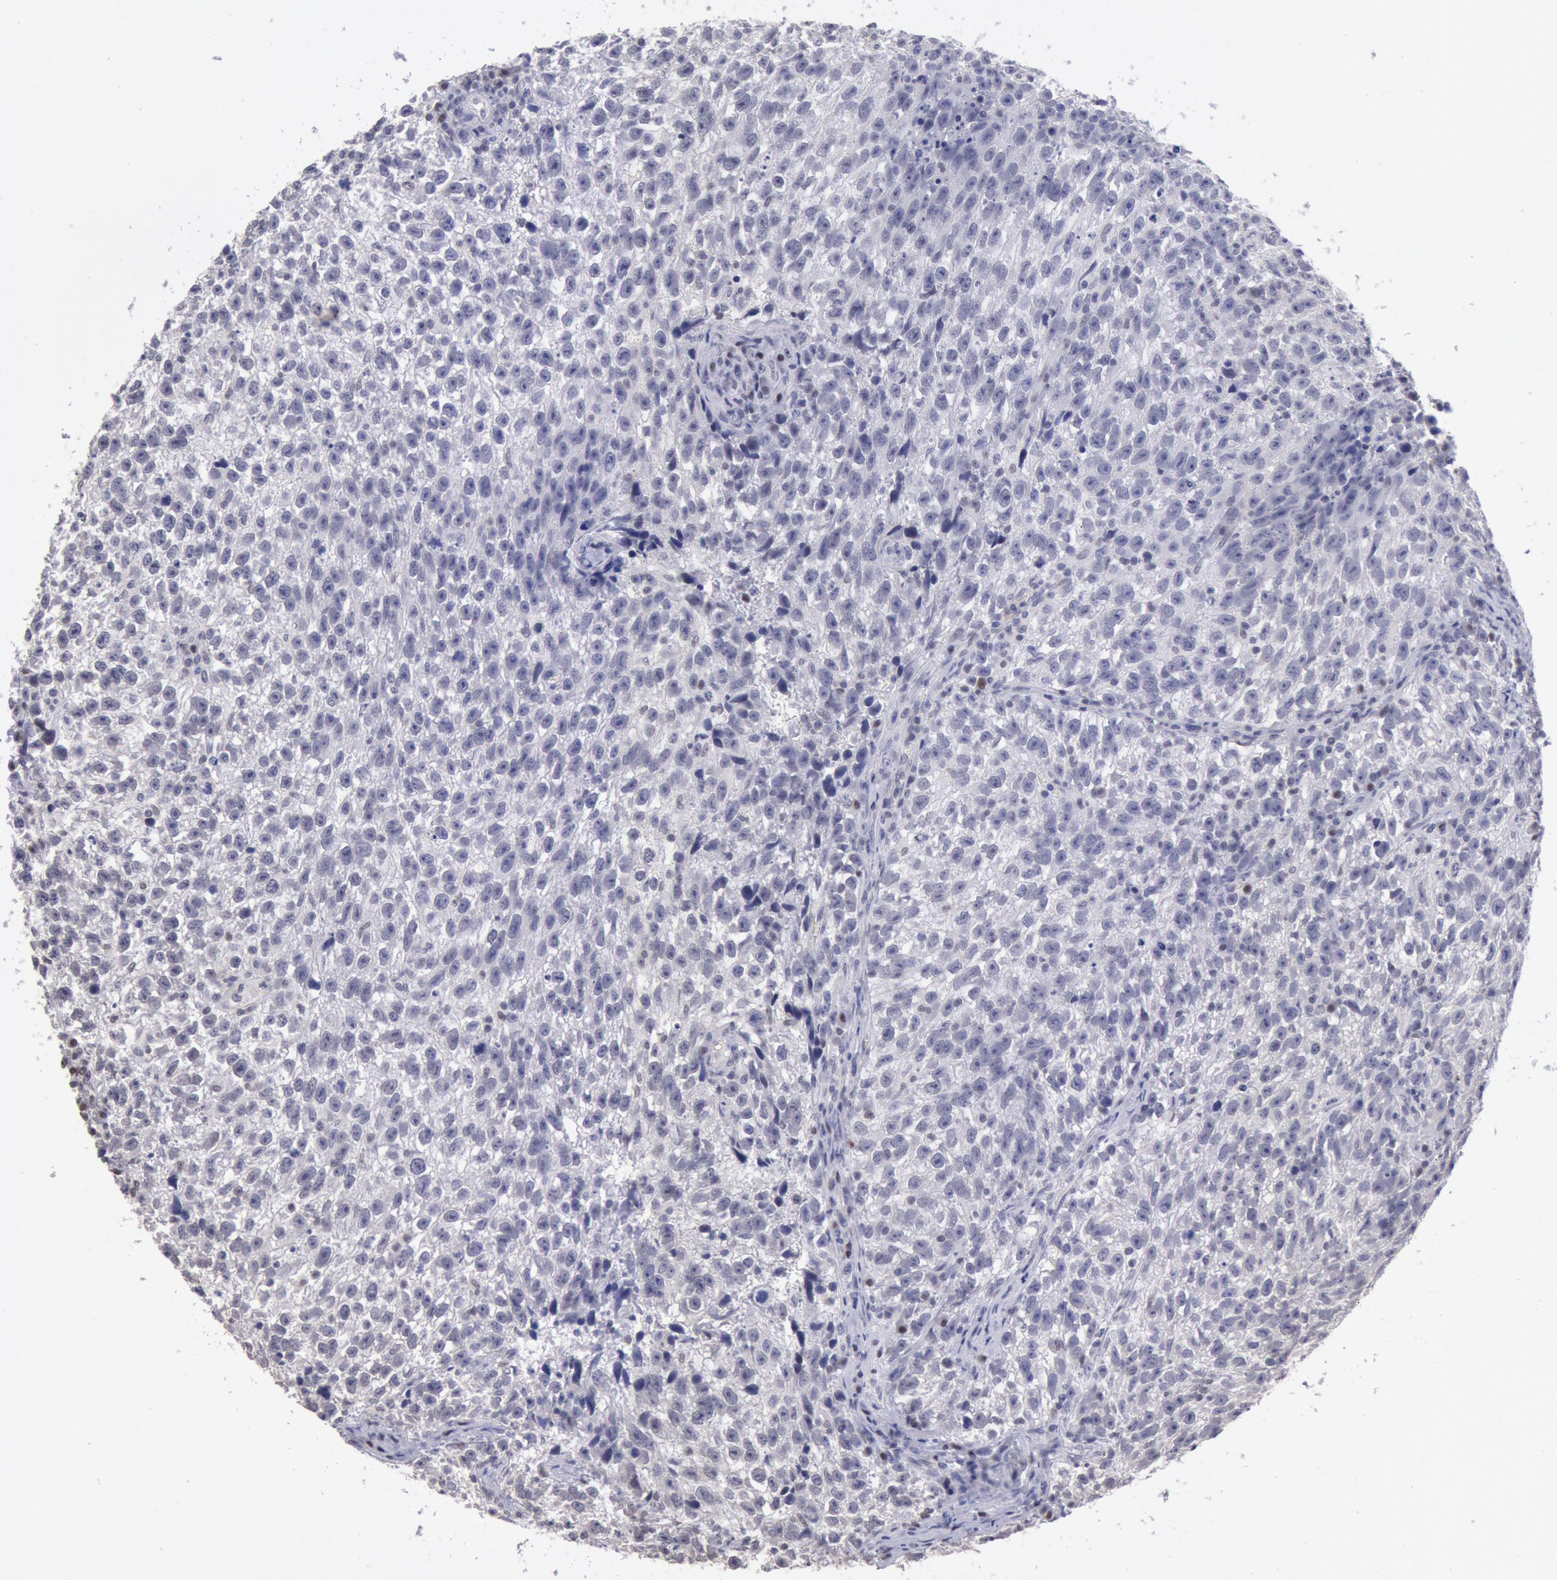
{"staining": {"intensity": "negative", "quantity": "none", "location": "none"}, "tissue": "testis cancer", "cell_type": "Tumor cells", "image_type": "cancer", "snomed": [{"axis": "morphology", "description": "Seminoma, NOS"}, {"axis": "topography", "description": "Testis"}], "caption": "High magnification brightfield microscopy of testis cancer (seminoma) stained with DAB (3,3'-diaminobenzidine) (brown) and counterstained with hematoxylin (blue): tumor cells show no significant staining.", "gene": "MYH7", "patient": {"sex": "male", "age": 38}}